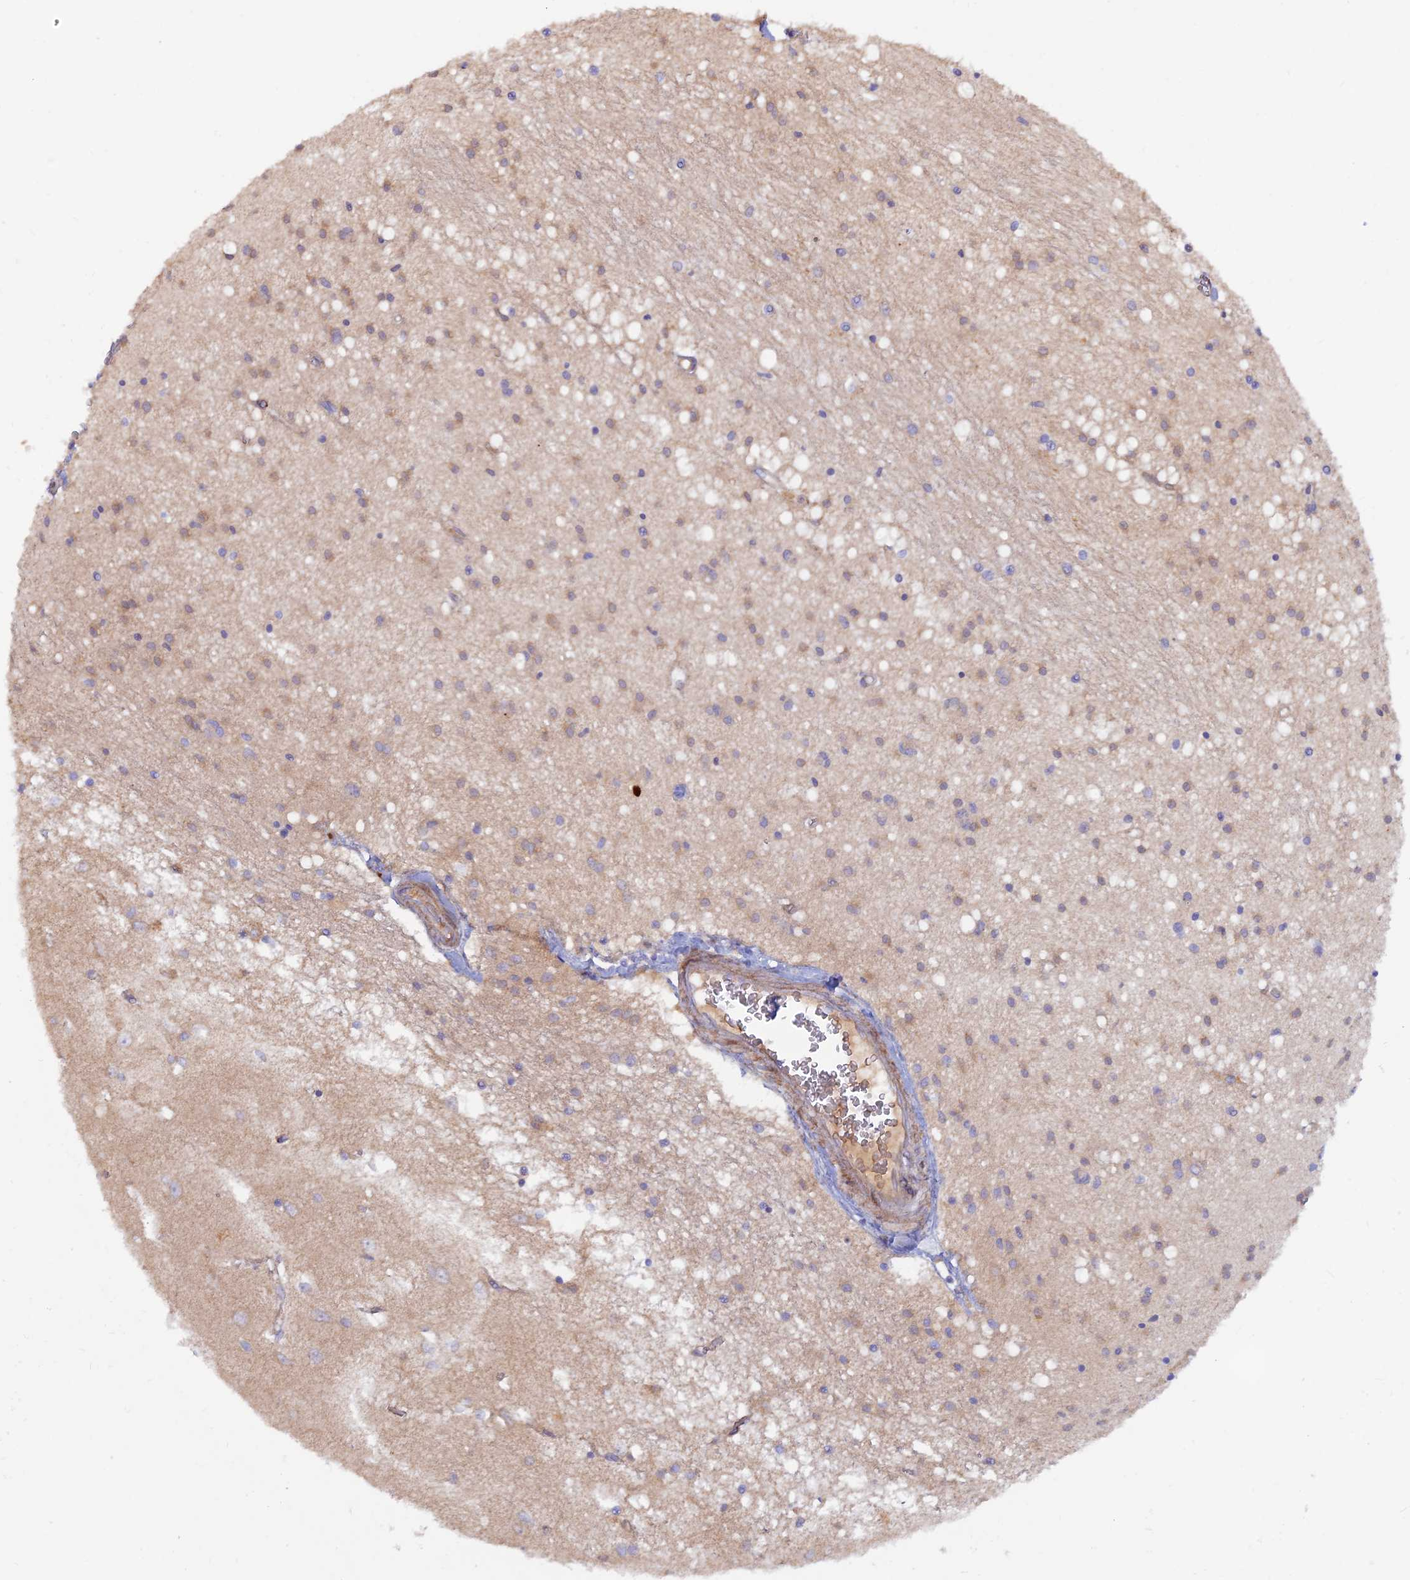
{"staining": {"intensity": "weak", "quantity": "<25%", "location": "cytoplasmic/membranous"}, "tissue": "caudate", "cell_type": "Glial cells", "image_type": "normal", "snomed": [{"axis": "morphology", "description": "Normal tissue, NOS"}, {"axis": "topography", "description": "Lateral ventricle wall"}], "caption": "IHC histopathology image of normal caudate: human caudate stained with DAB displays no significant protein positivity in glial cells. (DAB (3,3'-diaminobenzidine) IHC, high magnification).", "gene": "GMCL1", "patient": {"sex": "male", "age": 37}}